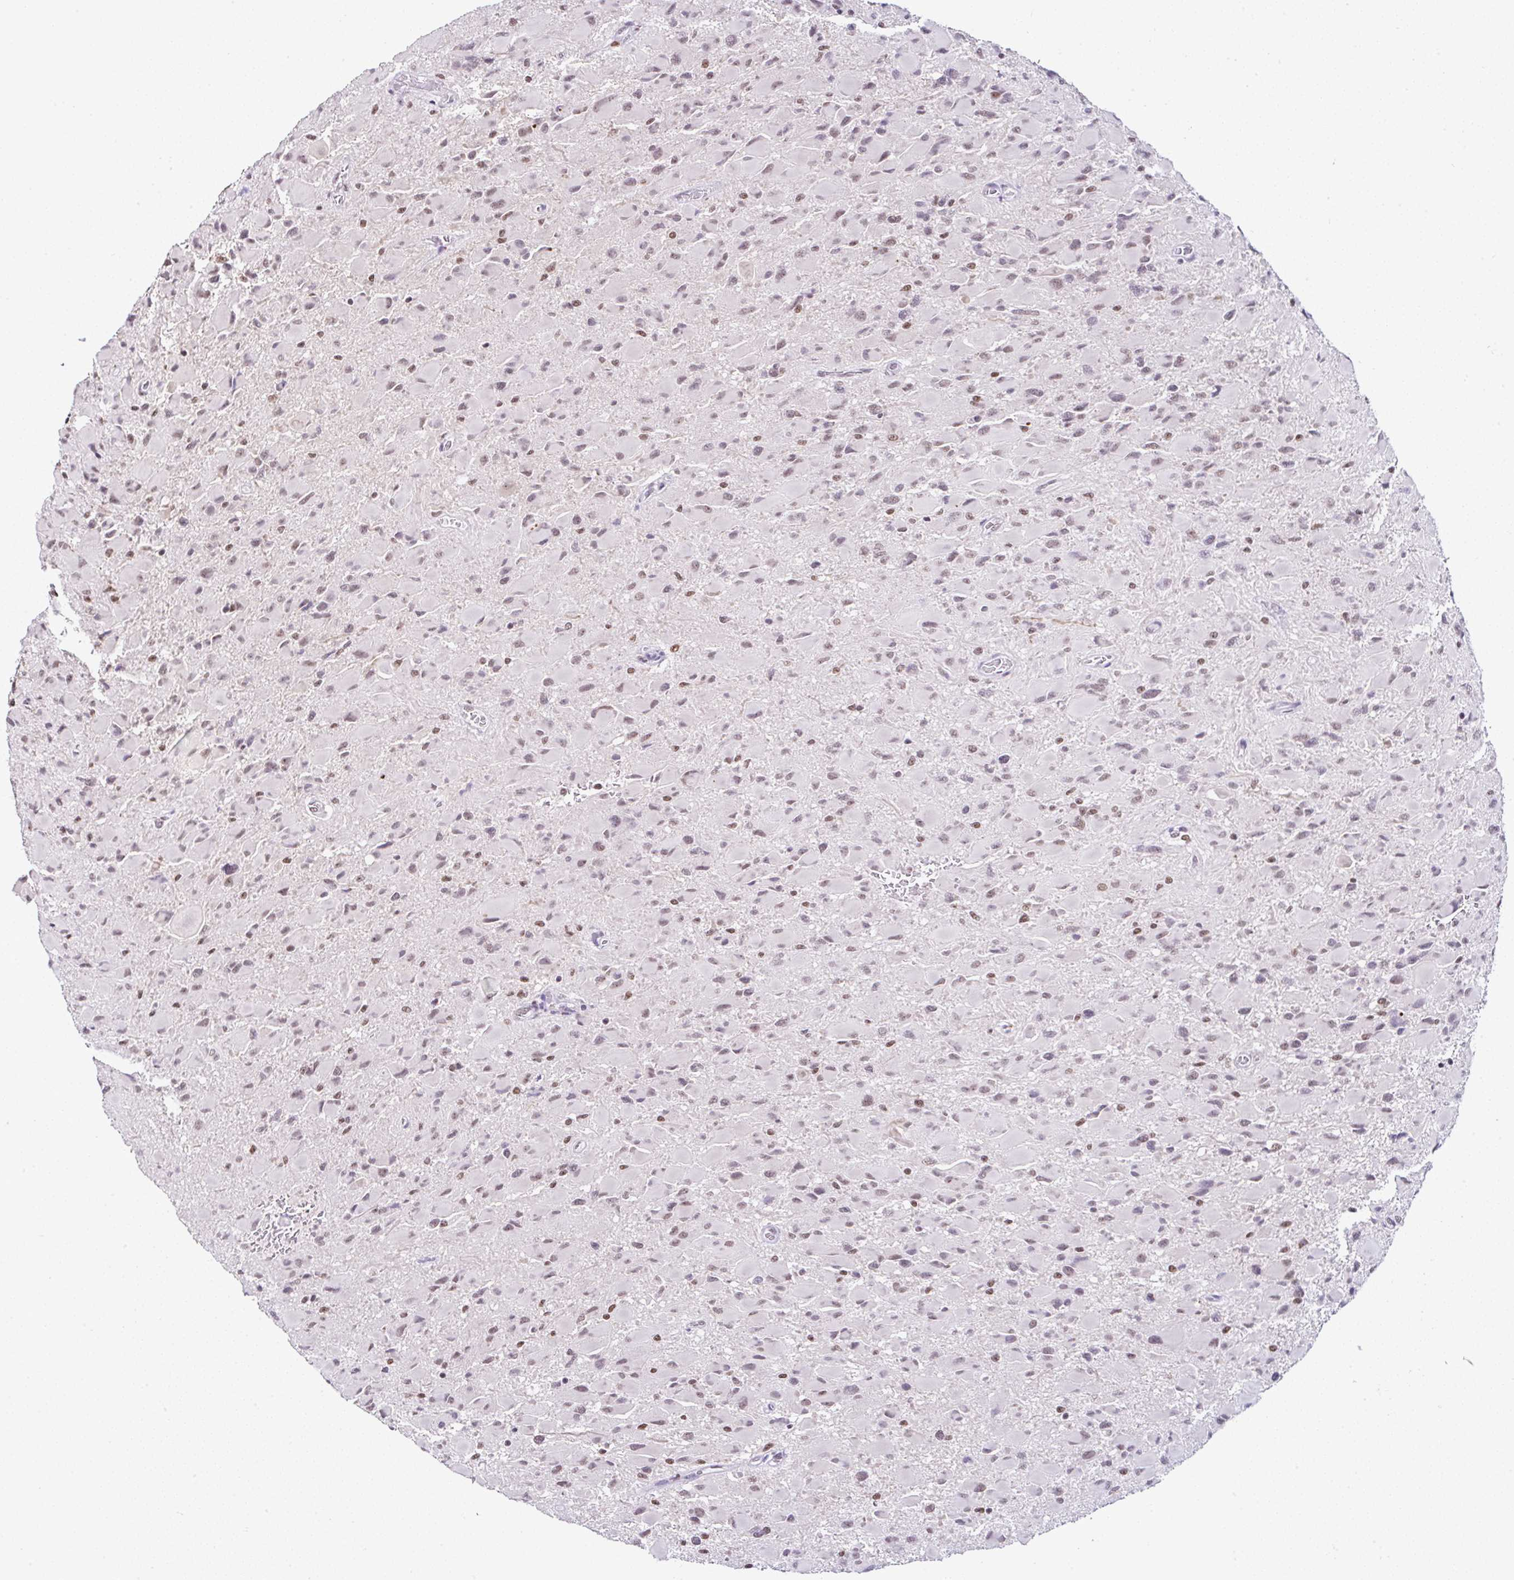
{"staining": {"intensity": "moderate", "quantity": "25%-75%", "location": "nuclear"}, "tissue": "glioma", "cell_type": "Tumor cells", "image_type": "cancer", "snomed": [{"axis": "morphology", "description": "Glioma, malignant, High grade"}, {"axis": "topography", "description": "Cerebral cortex"}], "caption": "Tumor cells show medium levels of moderate nuclear expression in approximately 25%-75% of cells in malignant high-grade glioma.", "gene": "PTPN2", "patient": {"sex": "female", "age": 36}}